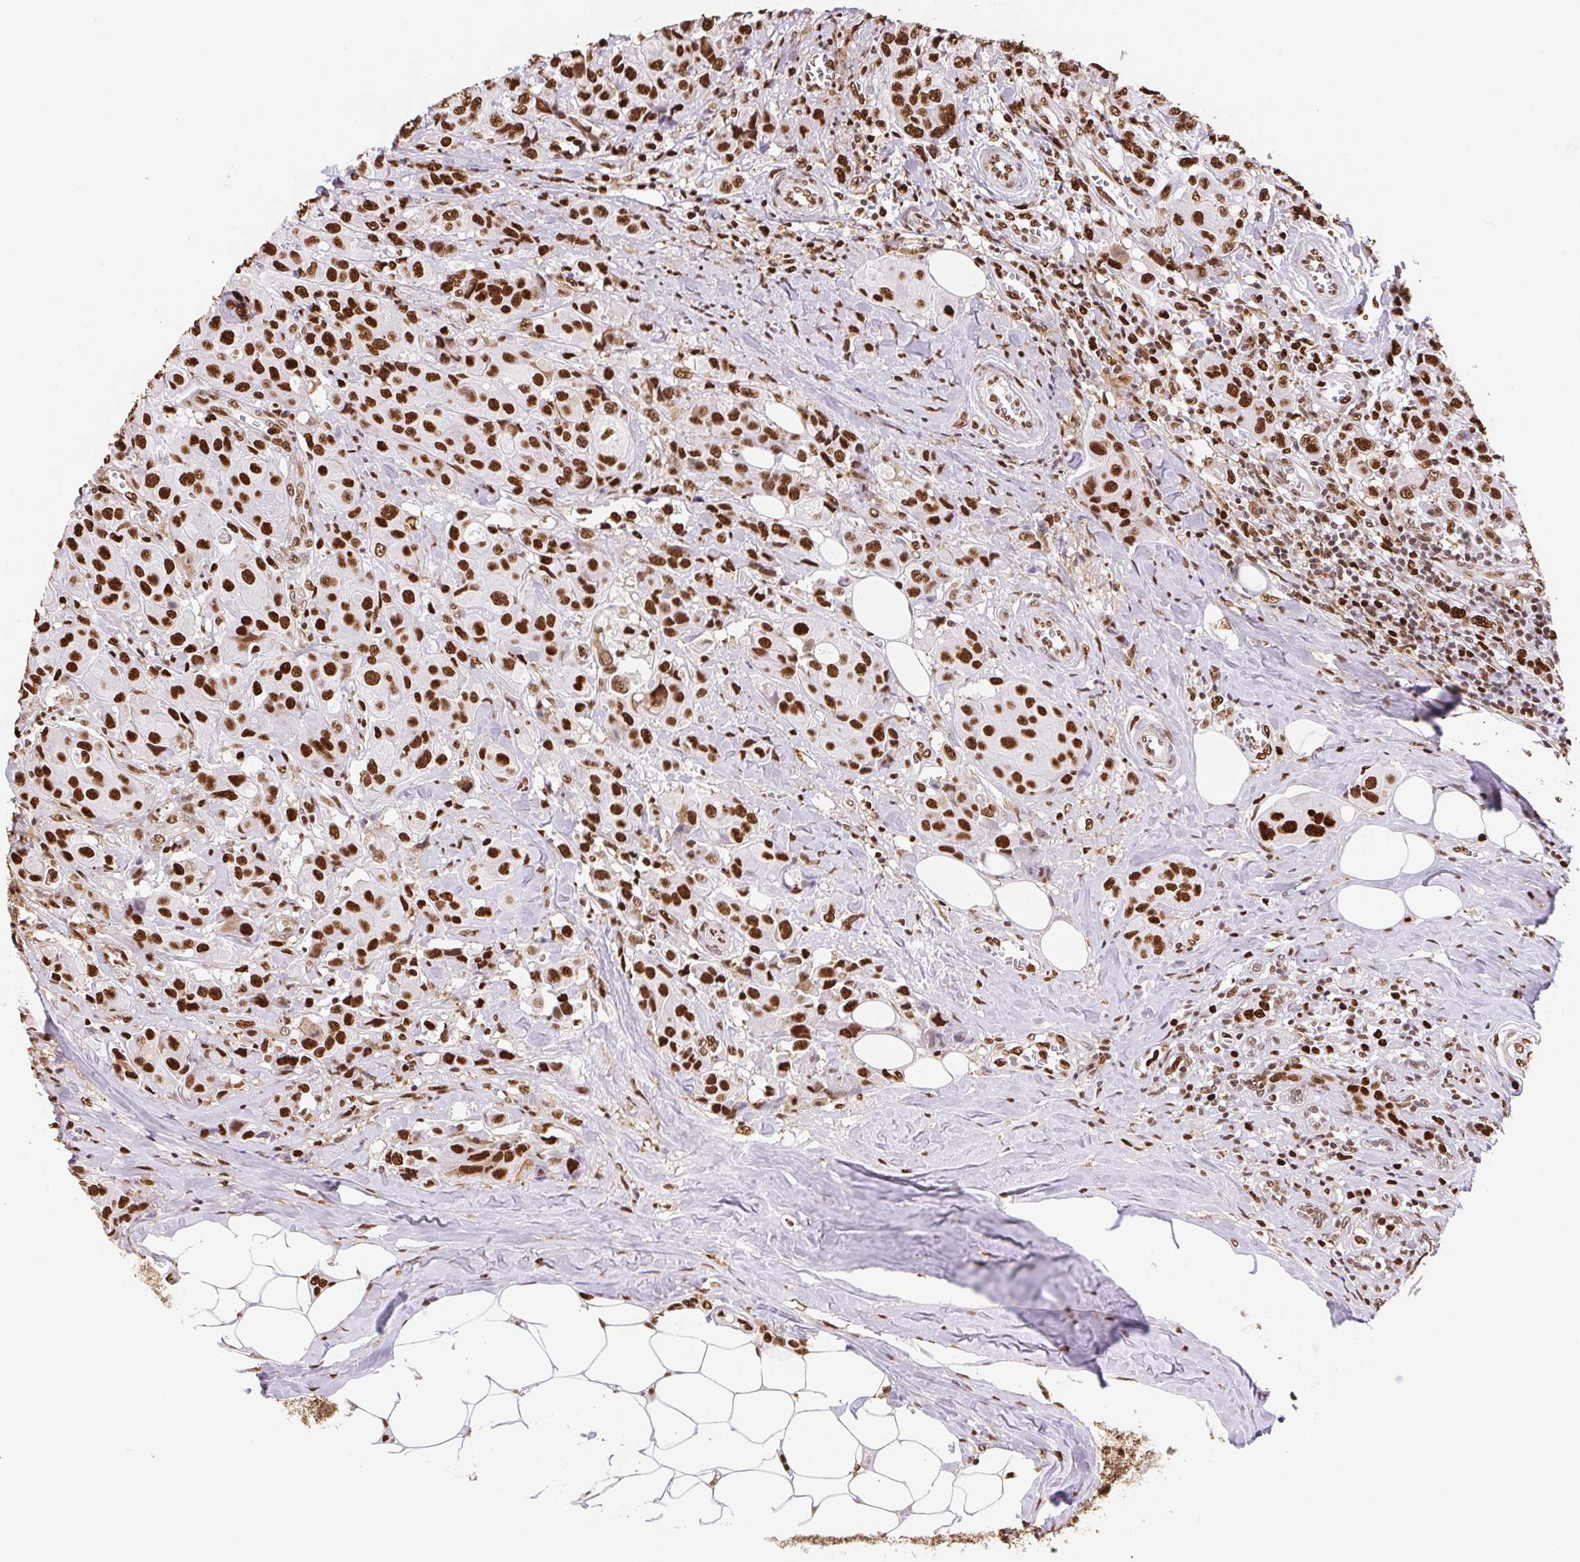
{"staining": {"intensity": "strong", "quantity": ">75%", "location": "nuclear"}, "tissue": "breast cancer", "cell_type": "Tumor cells", "image_type": "cancer", "snomed": [{"axis": "morphology", "description": "Normal tissue, NOS"}, {"axis": "morphology", "description": "Duct carcinoma"}, {"axis": "topography", "description": "Breast"}], "caption": "IHC micrograph of breast cancer stained for a protein (brown), which demonstrates high levels of strong nuclear staining in approximately >75% of tumor cells.", "gene": "SET", "patient": {"sex": "female", "age": 43}}